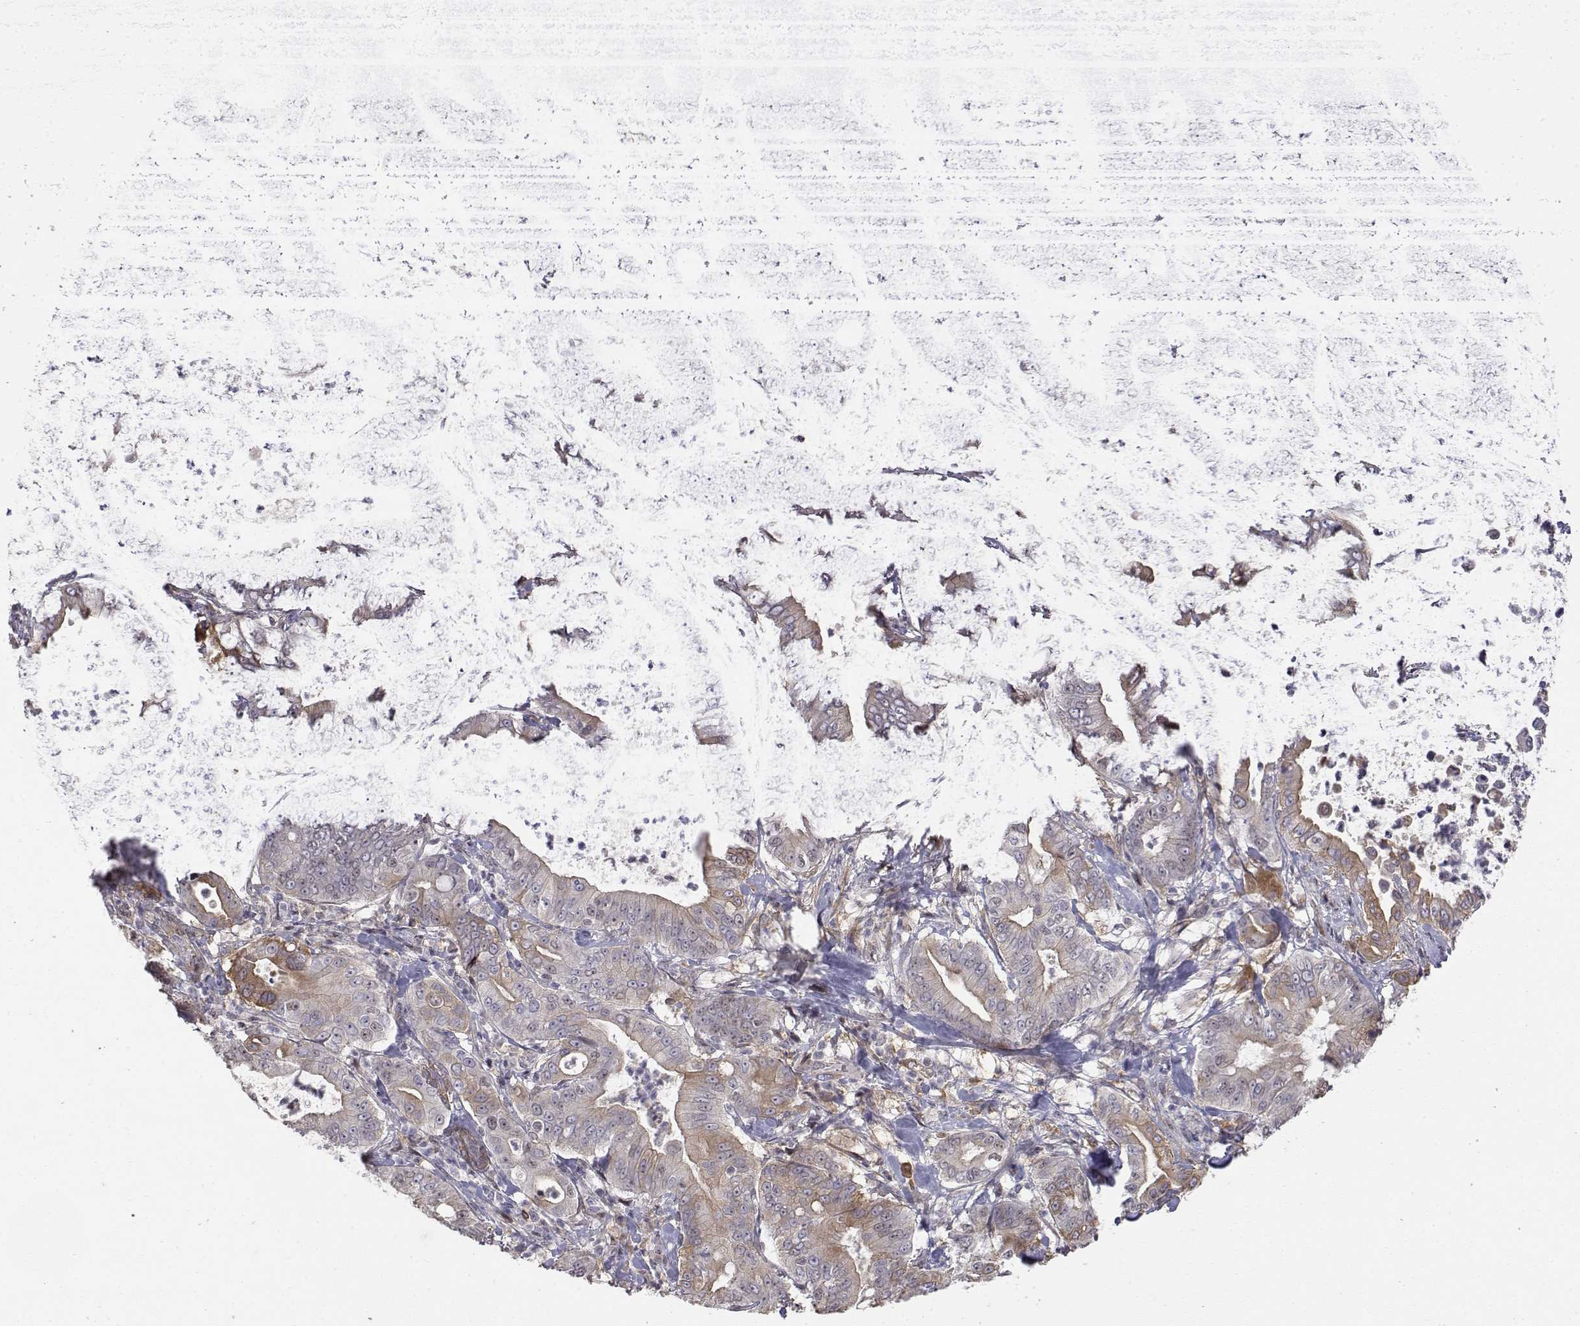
{"staining": {"intensity": "weak", "quantity": "<25%", "location": "cytoplasmic/membranous"}, "tissue": "pancreatic cancer", "cell_type": "Tumor cells", "image_type": "cancer", "snomed": [{"axis": "morphology", "description": "Adenocarcinoma, NOS"}, {"axis": "topography", "description": "Pancreas"}], "caption": "Tumor cells show no significant protein staining in adenocarcinoma (pancreatic).", "gene": "ITGA7", "patient": {"sex": "male", "age": 71}}